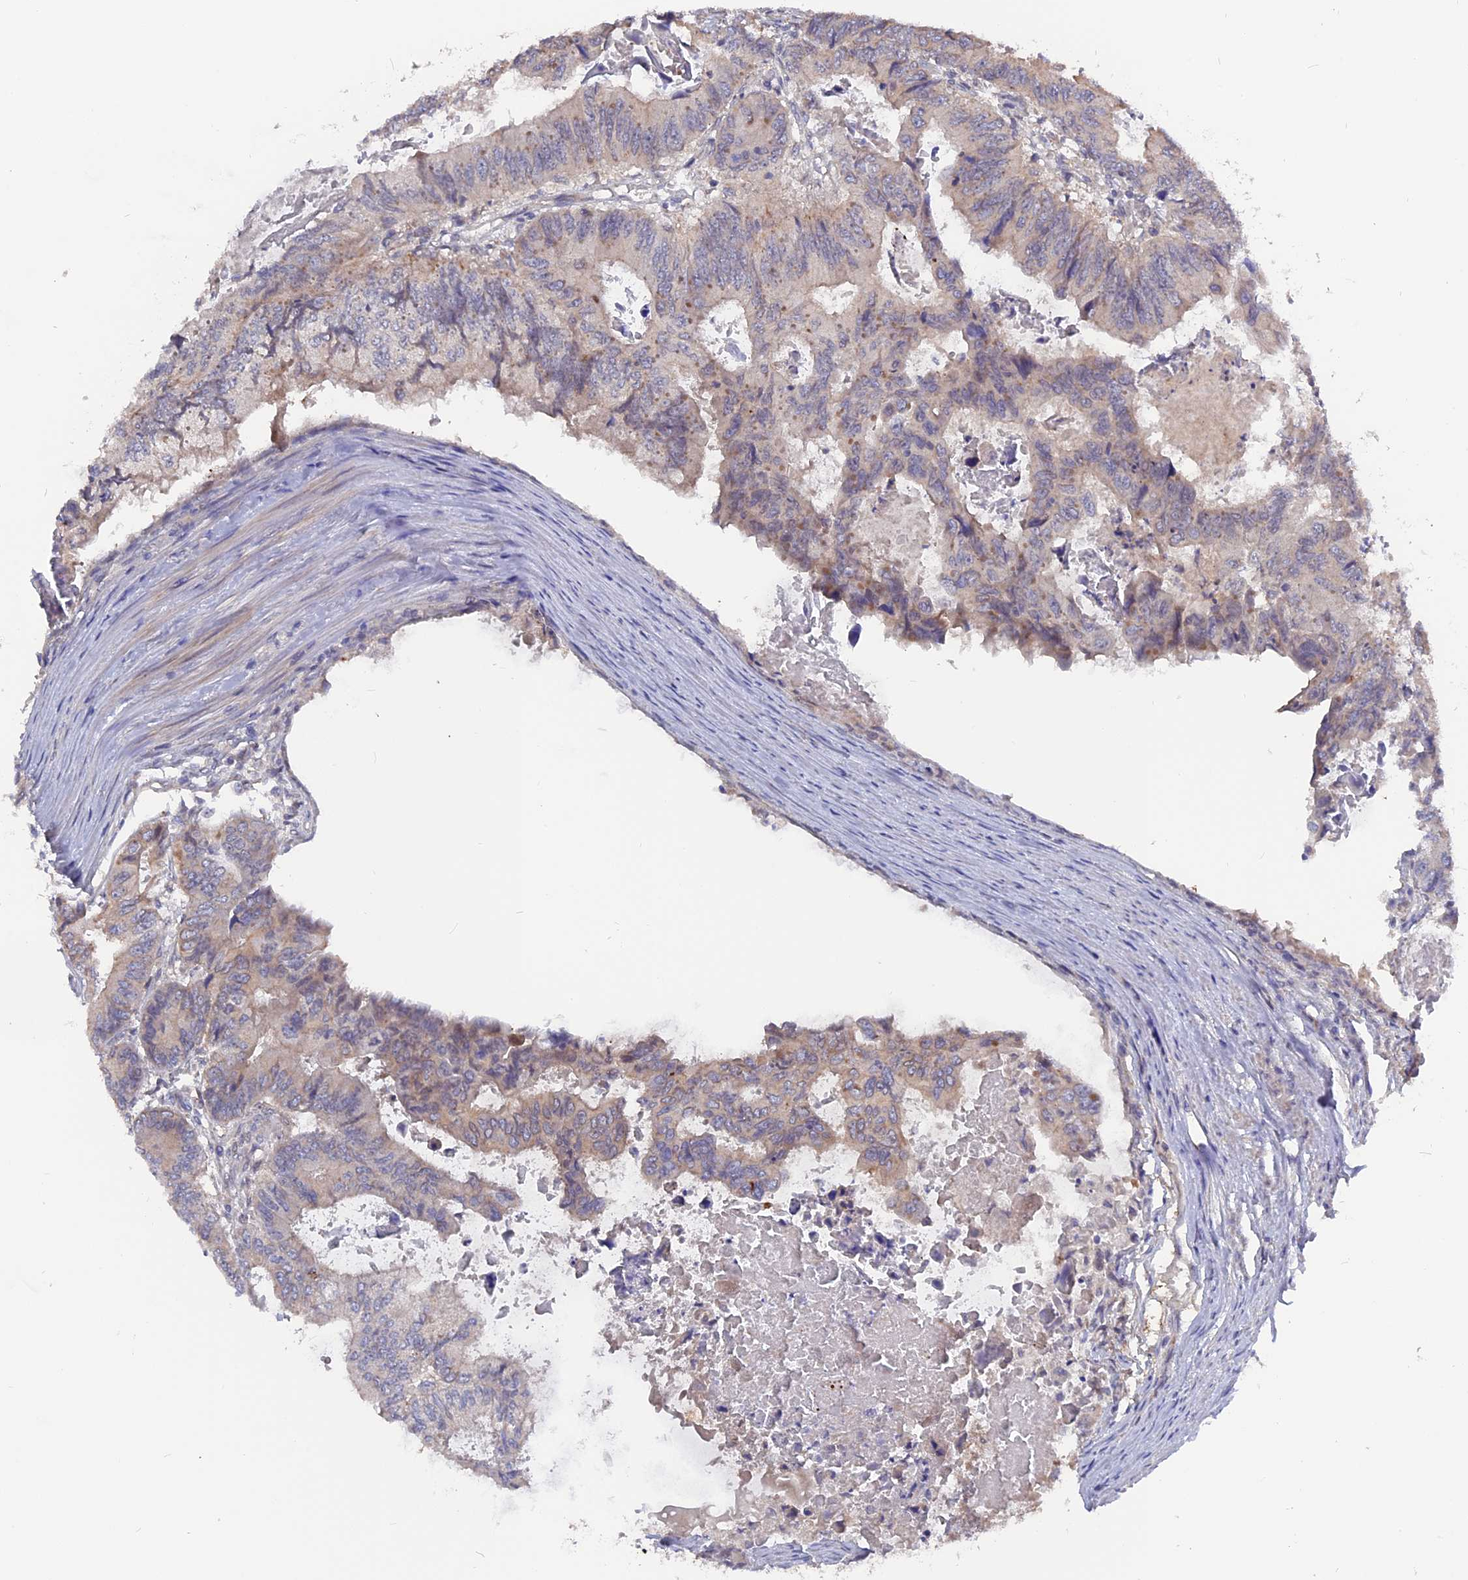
{"staining": {"intensity": "moderate", "quantity": "<25%", "location": "cytoplasmic/membranous"}, "tissue": "colorectal cancer", "cell_type": "Tumor cells", "image_type": "cancer", "snomed": [{"axis": "morphology", "description": "Adenocarcinoma, NOS"}, {"axis": "topography", "description": "Colon"}], "caption": "Moderate cytoplasmic/membranous staining for a protein is identified in about <25% of tumor cells of colorectal adenocarcinoma using IHC.", "gene": "ZCCHC2", "patient": {"sex": "male", "age": 85}}